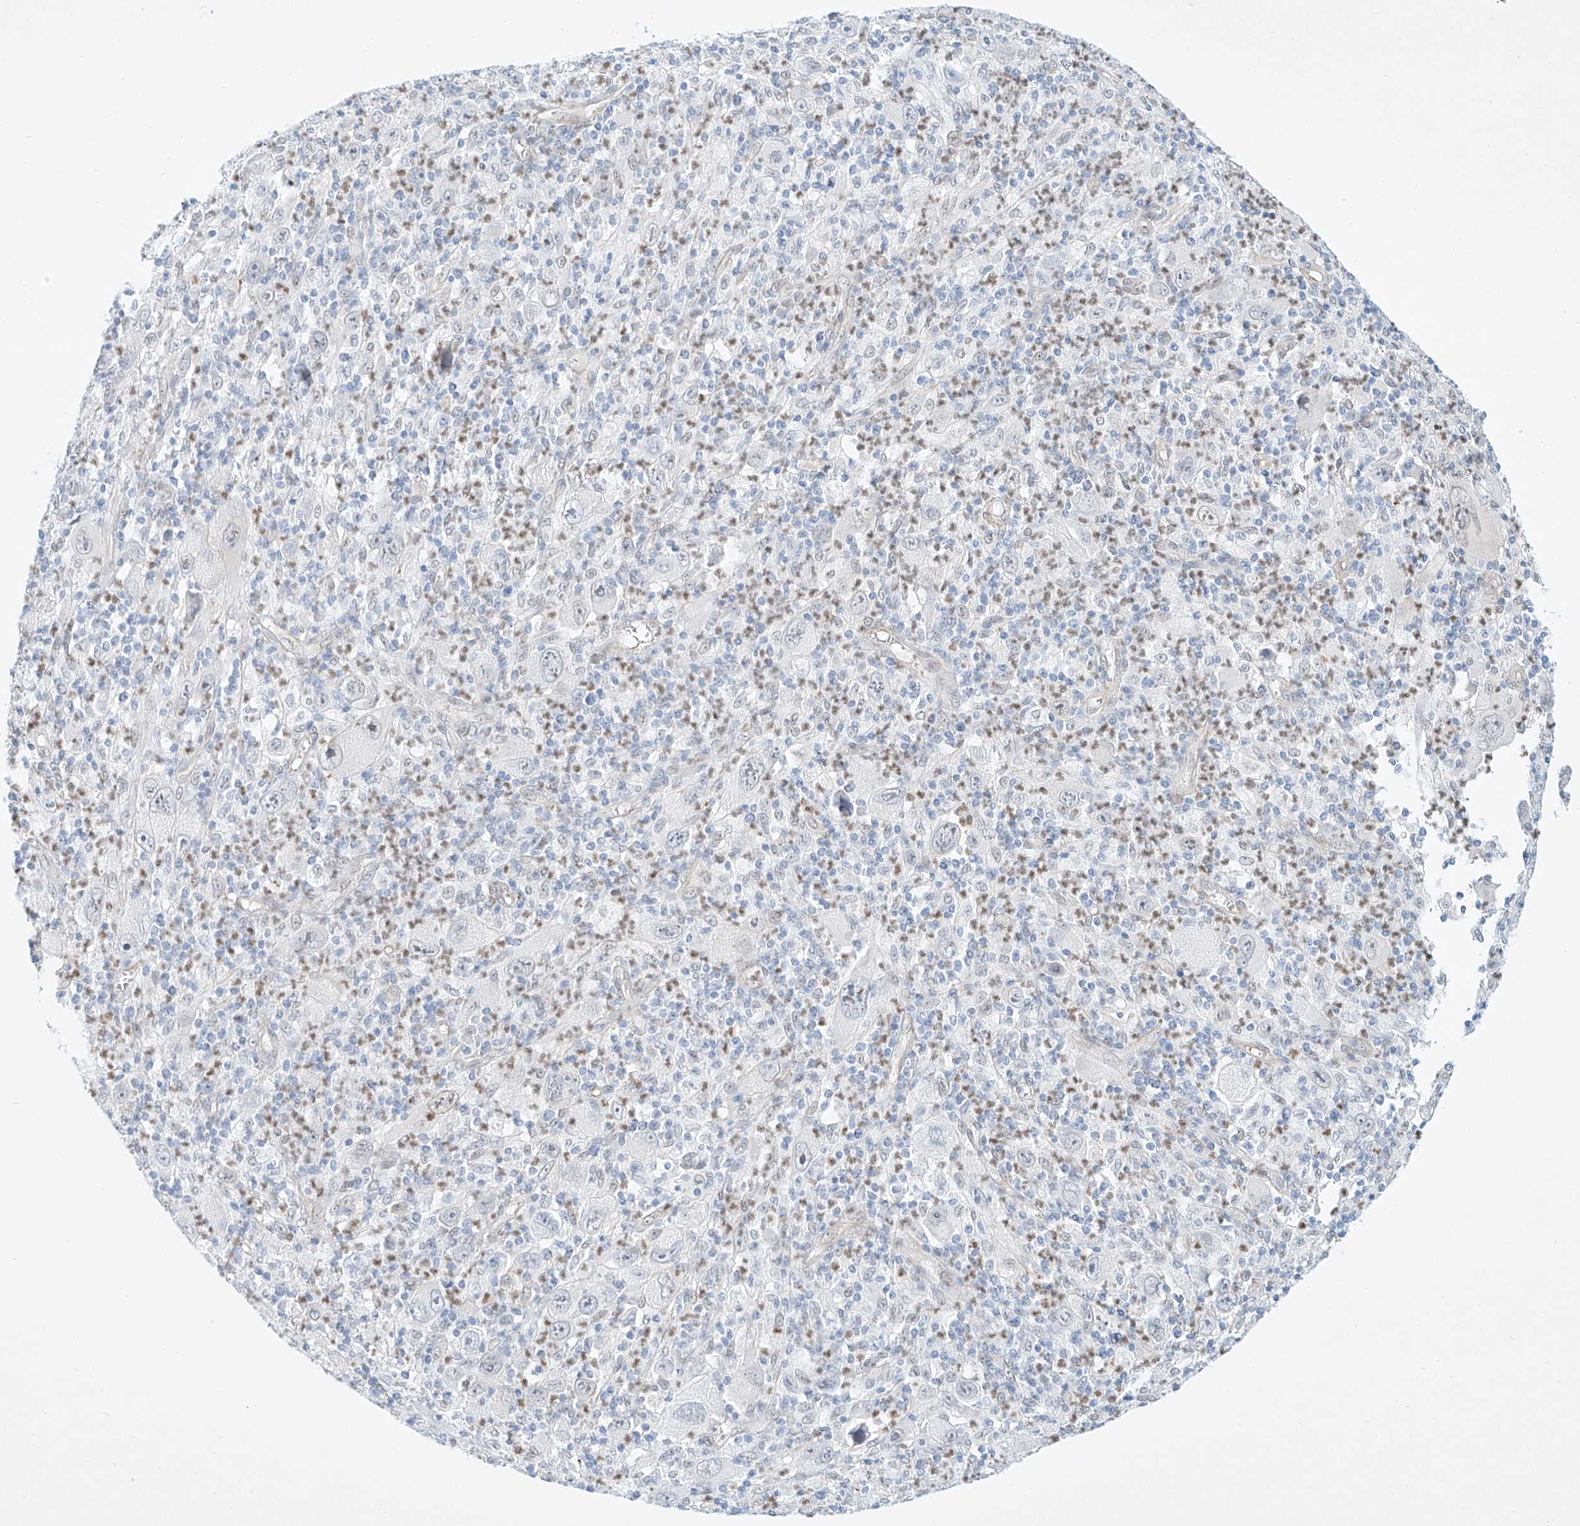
{"staining": {"intensity": "negative", "quantity": "none", "location": "none"}, "tissue": "melanoma", "cell_type": "Tumor cells", "image_type": "cancer", "snomed": [{"axis": "morphology", "description": "Malignant melanoma, Metastatic site"}, {"axis": "topography", "description": "Skin"}], "caption": "Tumor cells are negative for brown protein staining in malignant melanoma (metastatic site).", "gene": "REEP2", "patient": {"sex": "female", "age": 56}}